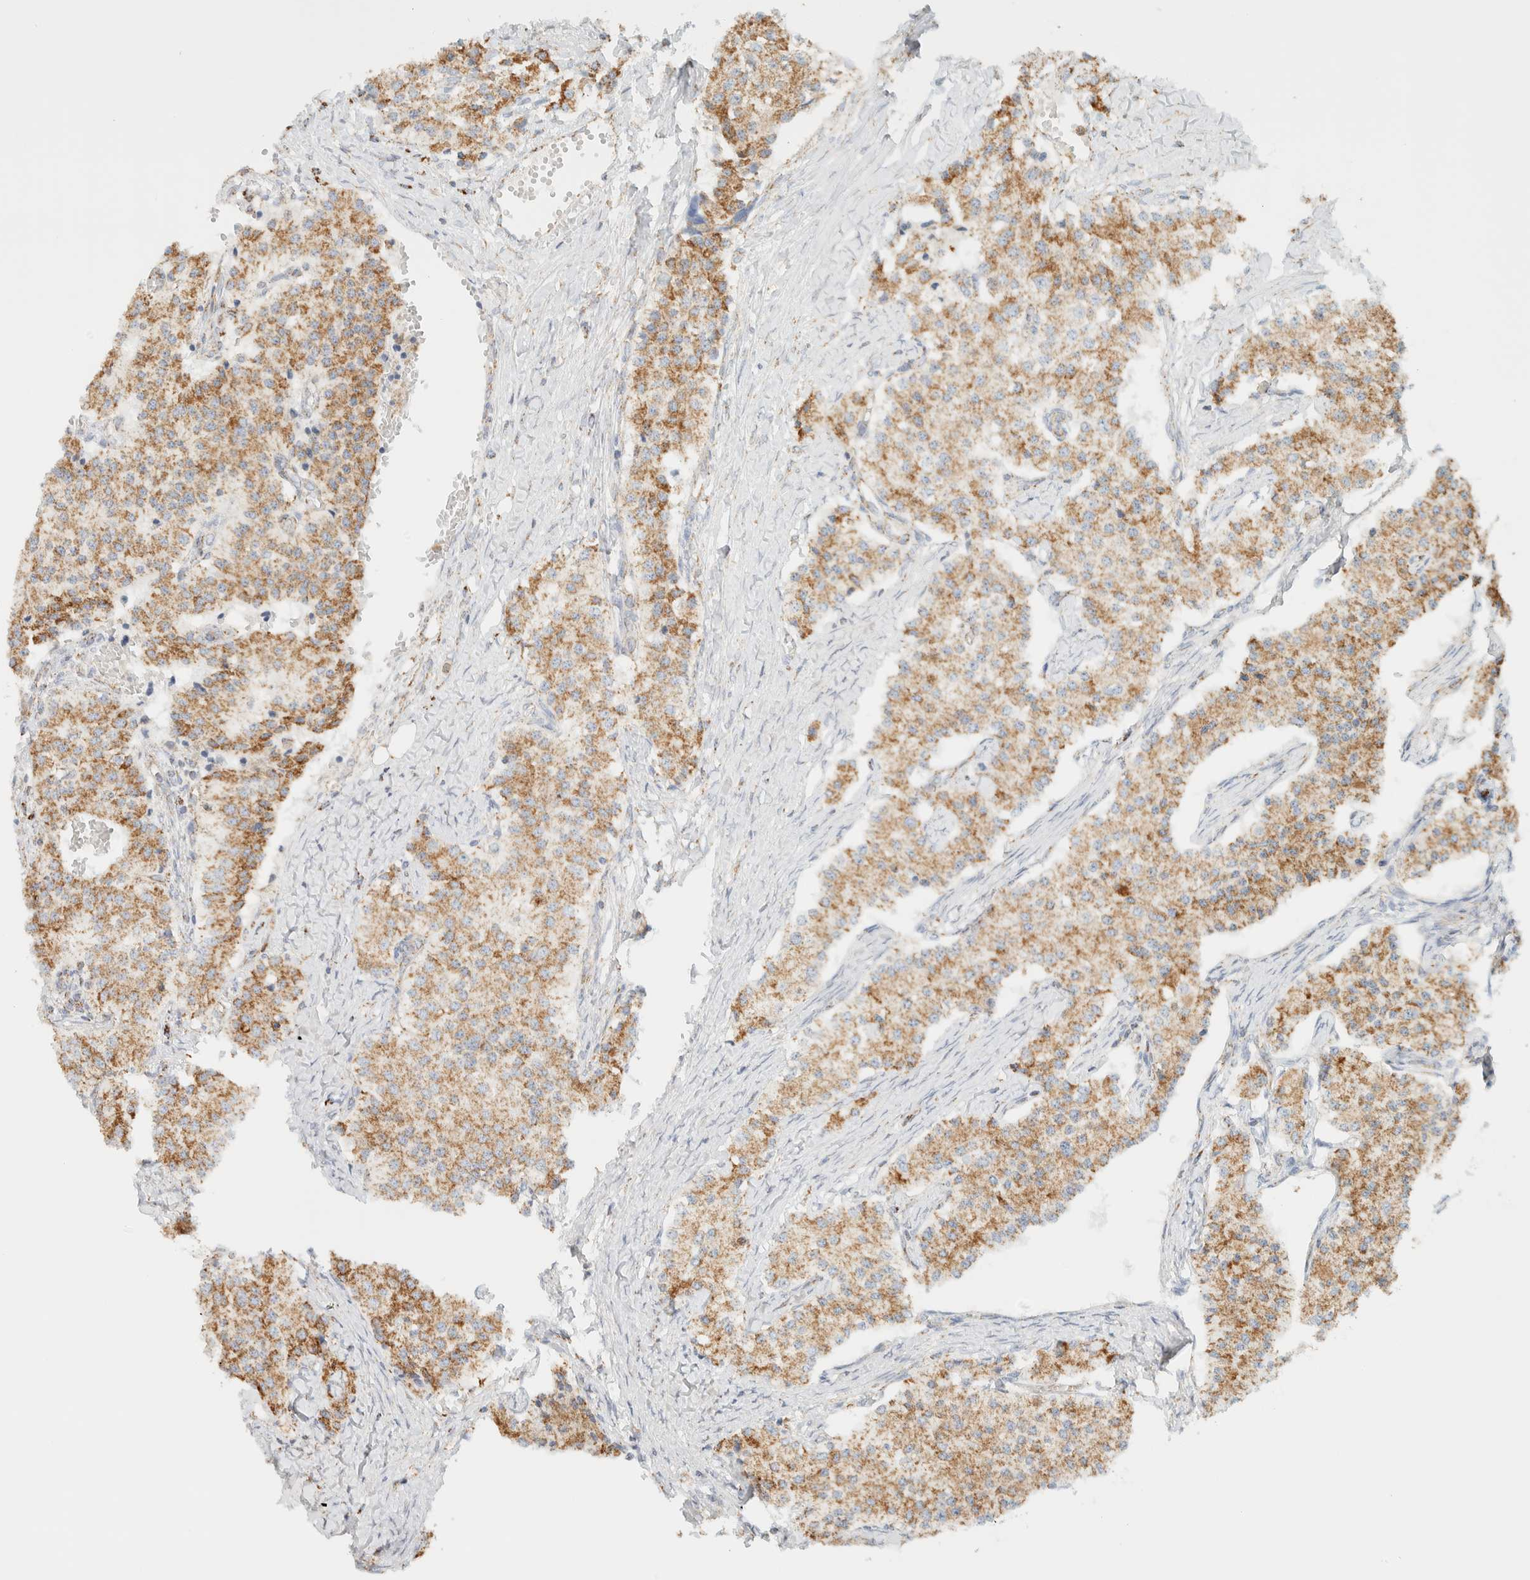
{"staining": {"intensity": "moderate", "quantity": ">75%", "location": "cytoplasmic/membranous"}, "tissue": "carcinoid", "cell_type": "Tumor cells", "image_type": "cancer", "snomed": [{"axis": "morphology", "description": "Carcinoid, malignant, NOS"}, {"axis": "topography", "description": "Colon"}], "caption": "Protein expression analysis of carcinoid (malignant) exhibits moderate cytoplasmic/membranous staining in approximately >75% of tumor cells. (DAB (3,3'-diaminobenzidine) = brown stain, brightfield microscopy at high magnification).", "gene": "KIFAP3", "patient": {"sex": "female", "age": 52}}